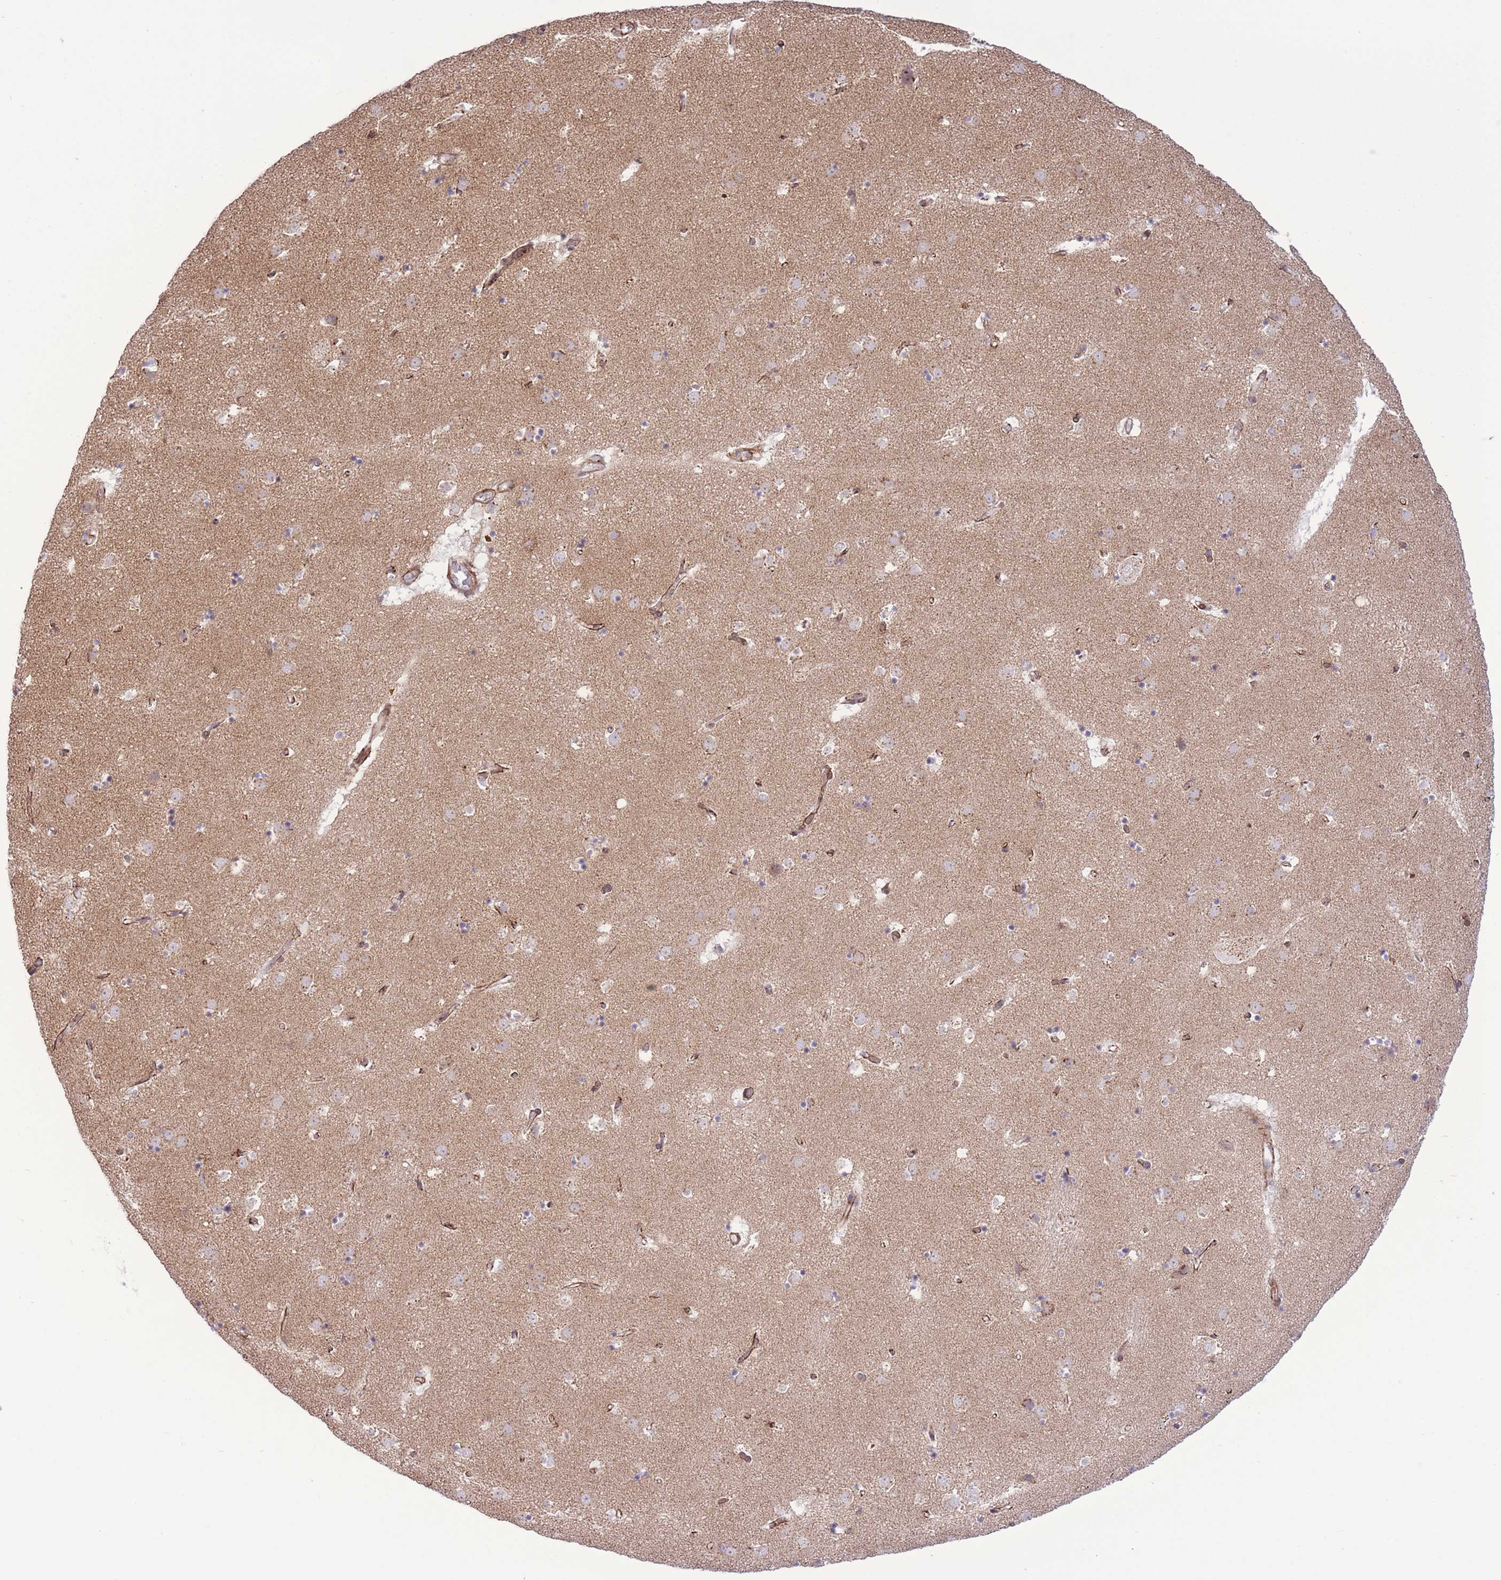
{"staining": {"intensity": "weak", "quantity": "<25%", "location": "cytoplasmic/membranous"}, "tissue": "caudate", "cell_type": "Glial cells", "image_type": "normal", "snomed": [{"axis": "morphology", "description": "Normal tissue, NOS"}, {"axis": "topography", "description": "Lateral ventricle wall"}], "caption": "The photomicrograph exhibits no staining of glial cells in benign caudate. (DAB IHC, high magnification).", "gene": "ZBED5", "patient": {"sex": "male", "age": 58}}